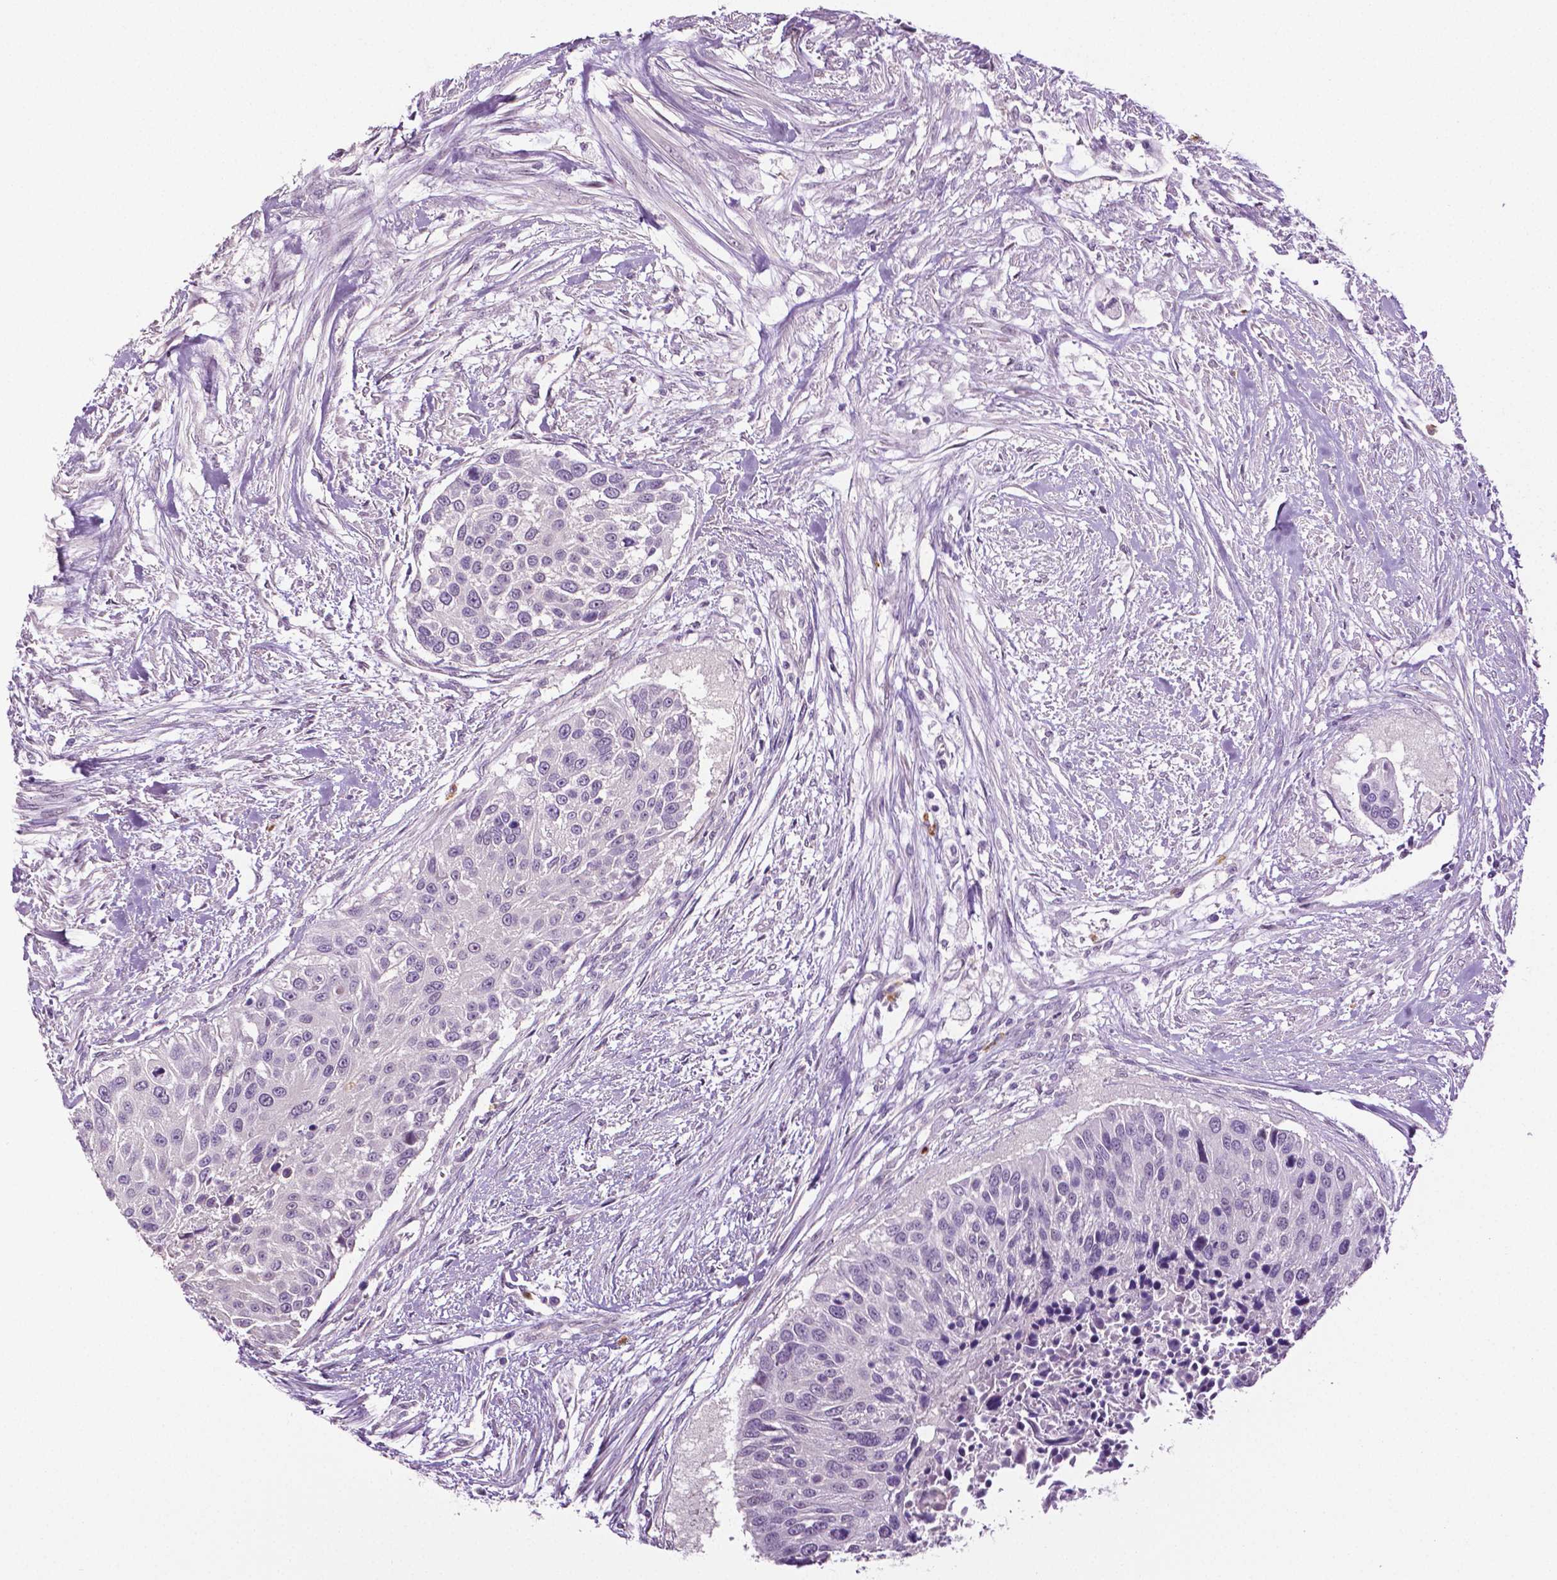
{"staining": {"intensity": "negative", "quantity": "none", "location": "none"}, "tissue": "urothelial cancer", "cell_type": "Tumor cells", "image_type": "cancer", "snomed": [{"axis": "morphology", "description": "Urothelial carcinoma, NOS"}, {"axis": "topography", "description": "Urinary bladder"}], "caption": "IHC histopathology image of neoplastic tissue: human urothelial cancer stained with DAB shows no significant protein staining in tumor cells.", "gene": "PTPN5", "patient": {"sex": "male", "age": 55}}